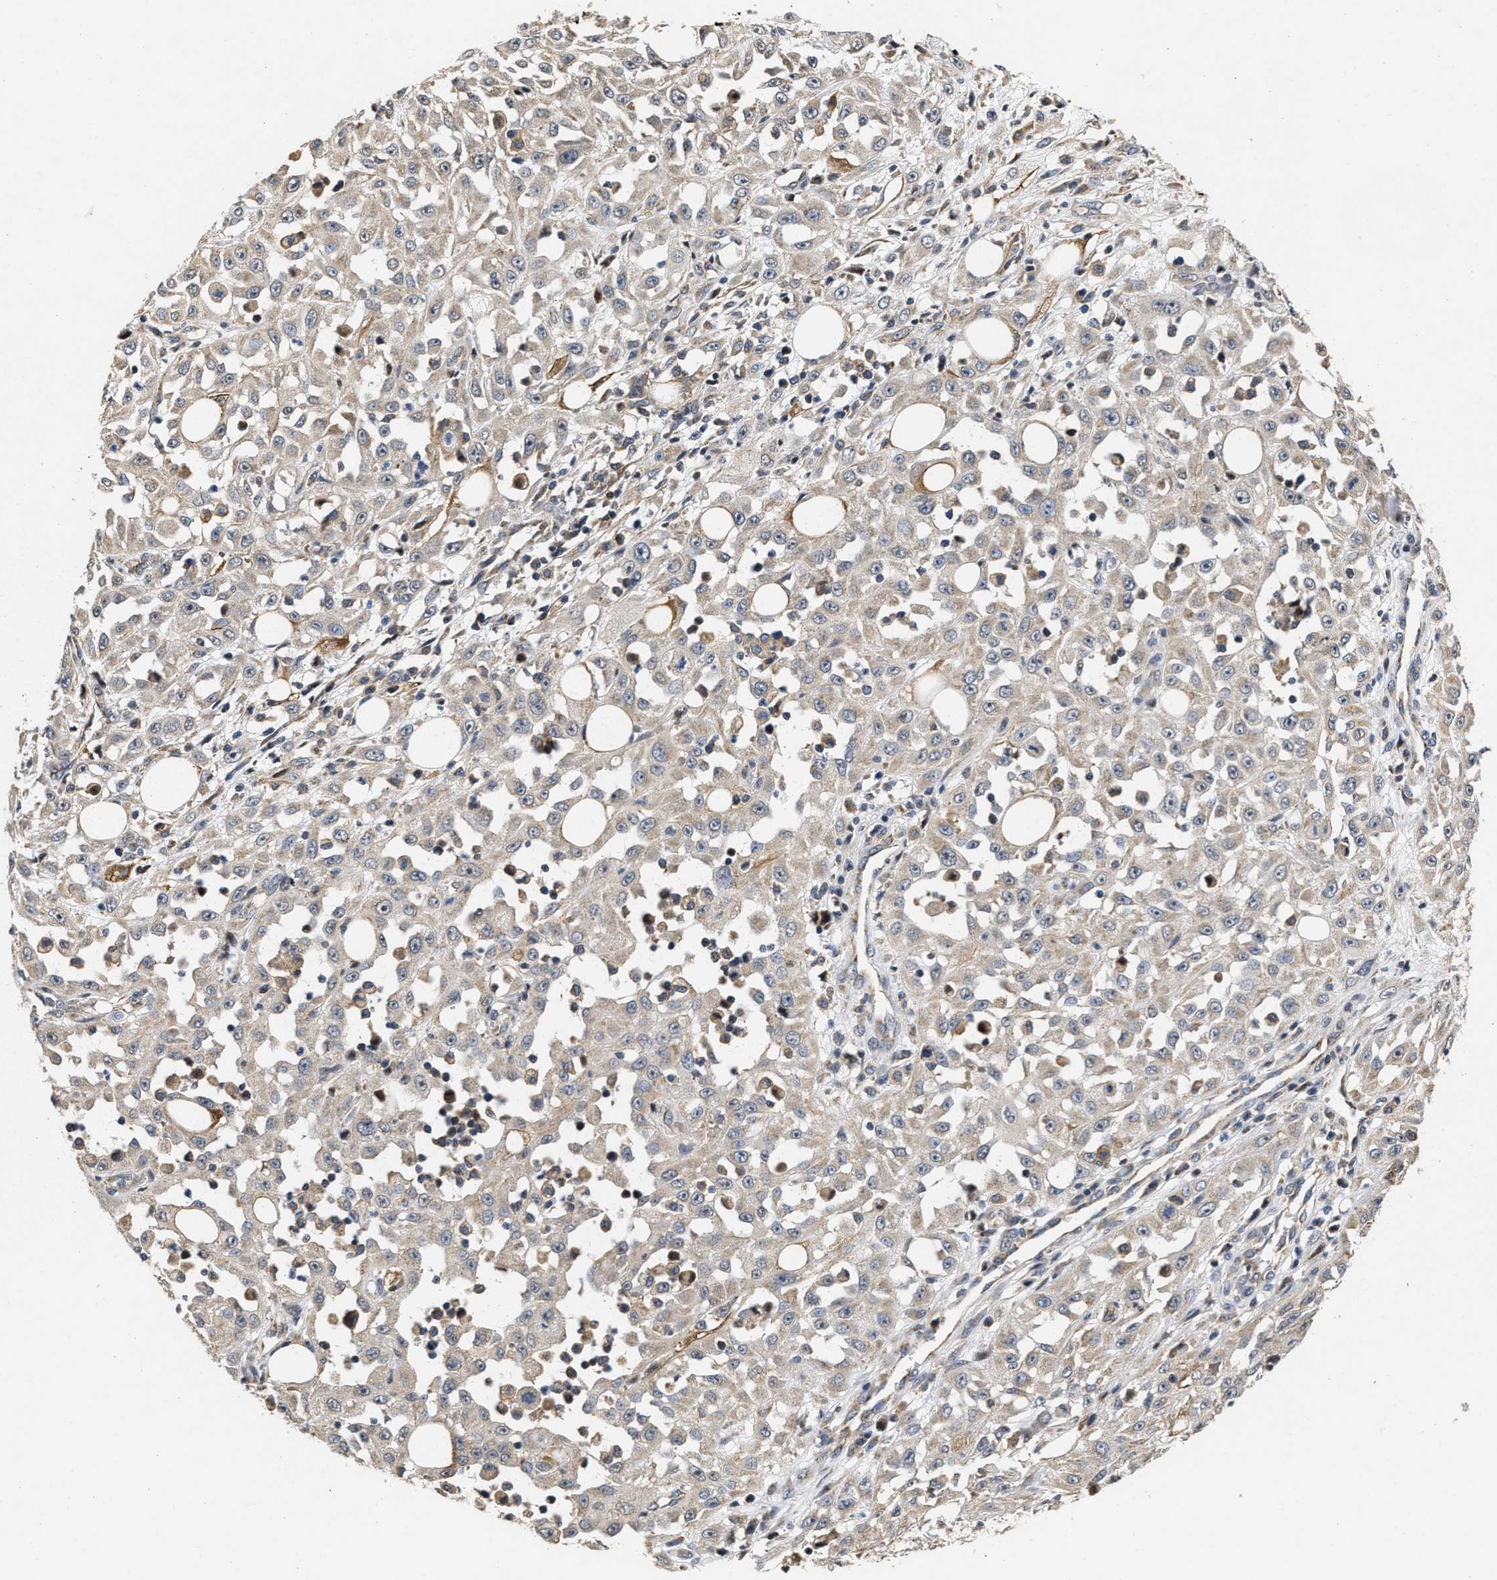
{"staining": {"intensity": "weak", "quantity": "25%-75%", "location": "cytoplasmic/membranous"}, "tissue": "skin cancer", "cell_type": "Tumor cells", "image_type": "cancer", "snomed": [{"axis": "morphology", "description": "Squamous cell carcinoma, NOS"}, {"axis": "morphology", "description": "Squamous cell carcinoma, metastatic, NOS"}, {"axis": "topography", "description": "Skin"}, {"axis": "topography", "description": "Lymph node"}], "caption": "Skin squamous cell carcinoma tissue reveals weak cytoplasmic/membranous expression in approximately 25%-75% of tumor cells", "gene": "SCYL2", "patient": {"sex": "male", "age": 75}}